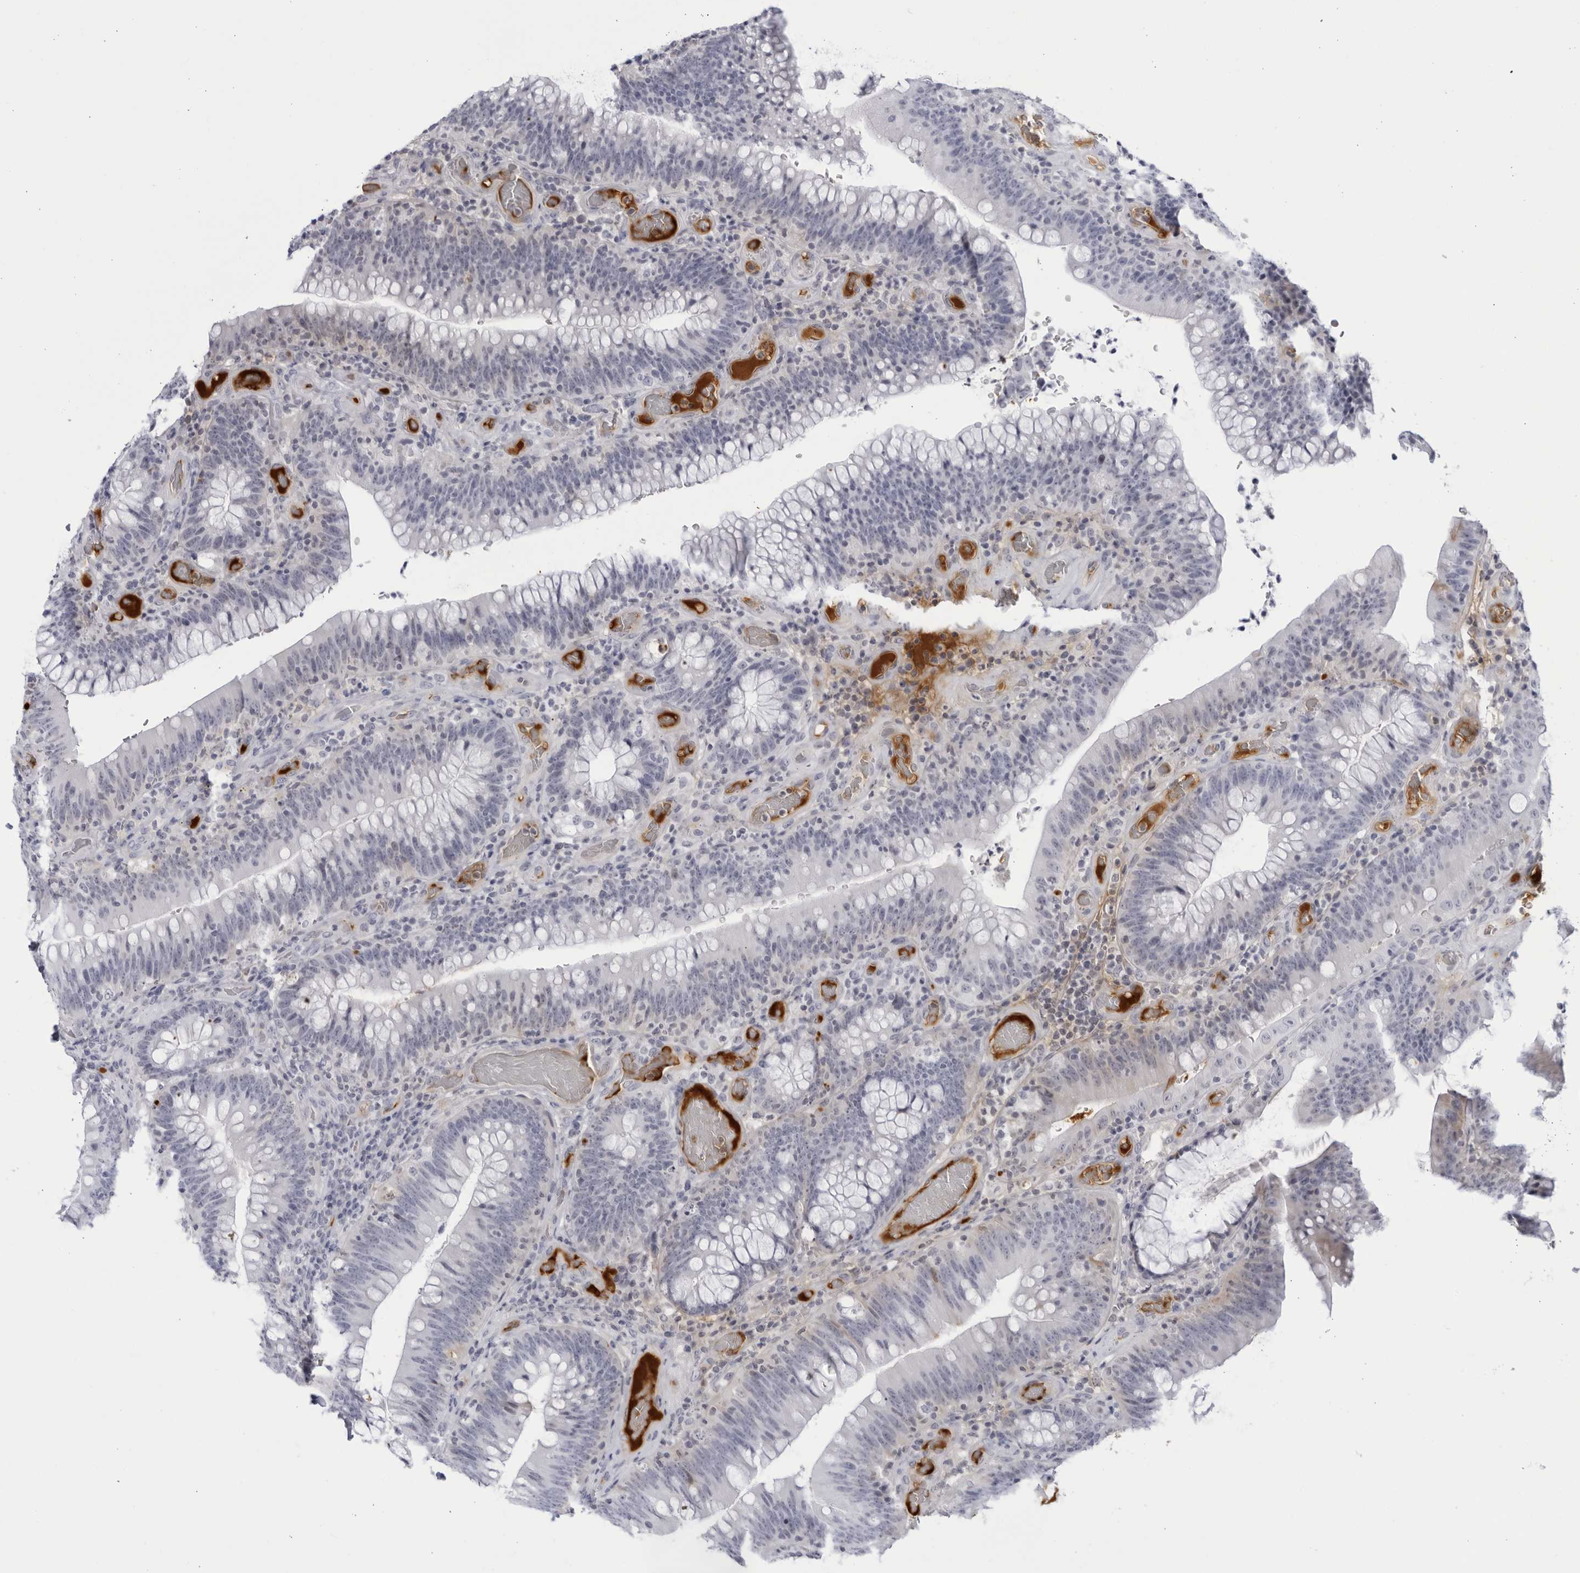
{"staining": {"intensity": "negative", "quantity": "none", "location": "none"}, "tissue": "colorectal cancer", "cell_type": "Tumor cells", "image_type": "cancer", "snomed": [{"axis": "morphology", "description": "Normal tissue, NOS"}, {"axis": "topography", "description": "Colon"}], "caption": "Image shows no protein positivity in tumor cells of colorectal cancer tissue. The staining is performed using DAB (3,3'-diaminobenzidine) brown chromogen with nuclei counter-stained in using hematoxylin.", "gene": "CNBD1", "patient": {"sex": "female", "age": 82}}